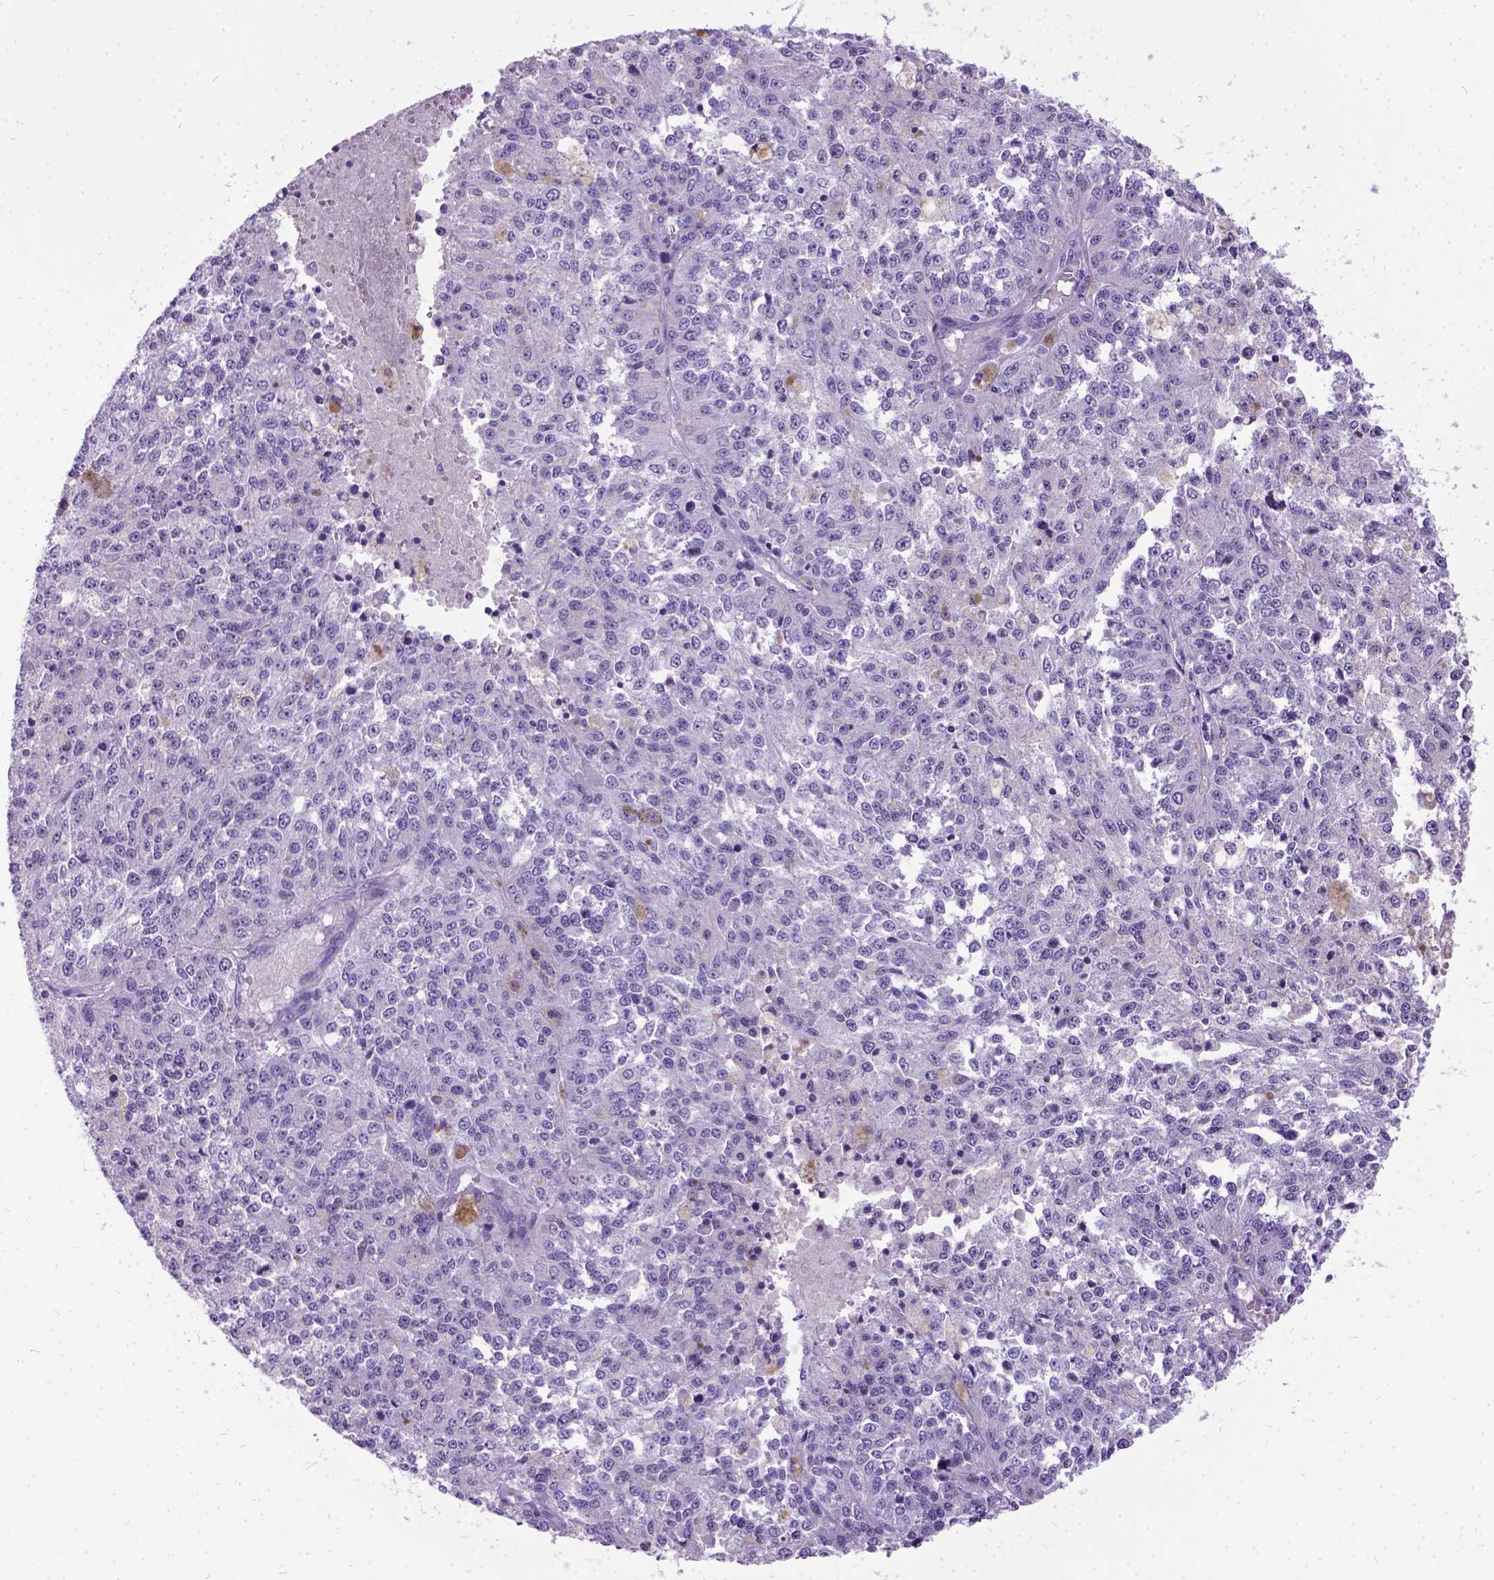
{"staining": {"intensity": "negative", "quantity": "none", "location": "none"}, "tissue": "melanoma", "cell_type": "Tumor cells", "image_type": "cancer", "snomed": [{"axis": "morphology", "description": "Malignant melanoma, Metastatic site"}, {"axis": "topography", "description": "Lymph node"}], "caption": "There is no significant positivity in tumor cells of malignant melanoma (metastatic site).", "gene": "PRG2", "patient": {"sex": "female", "age": 64}}